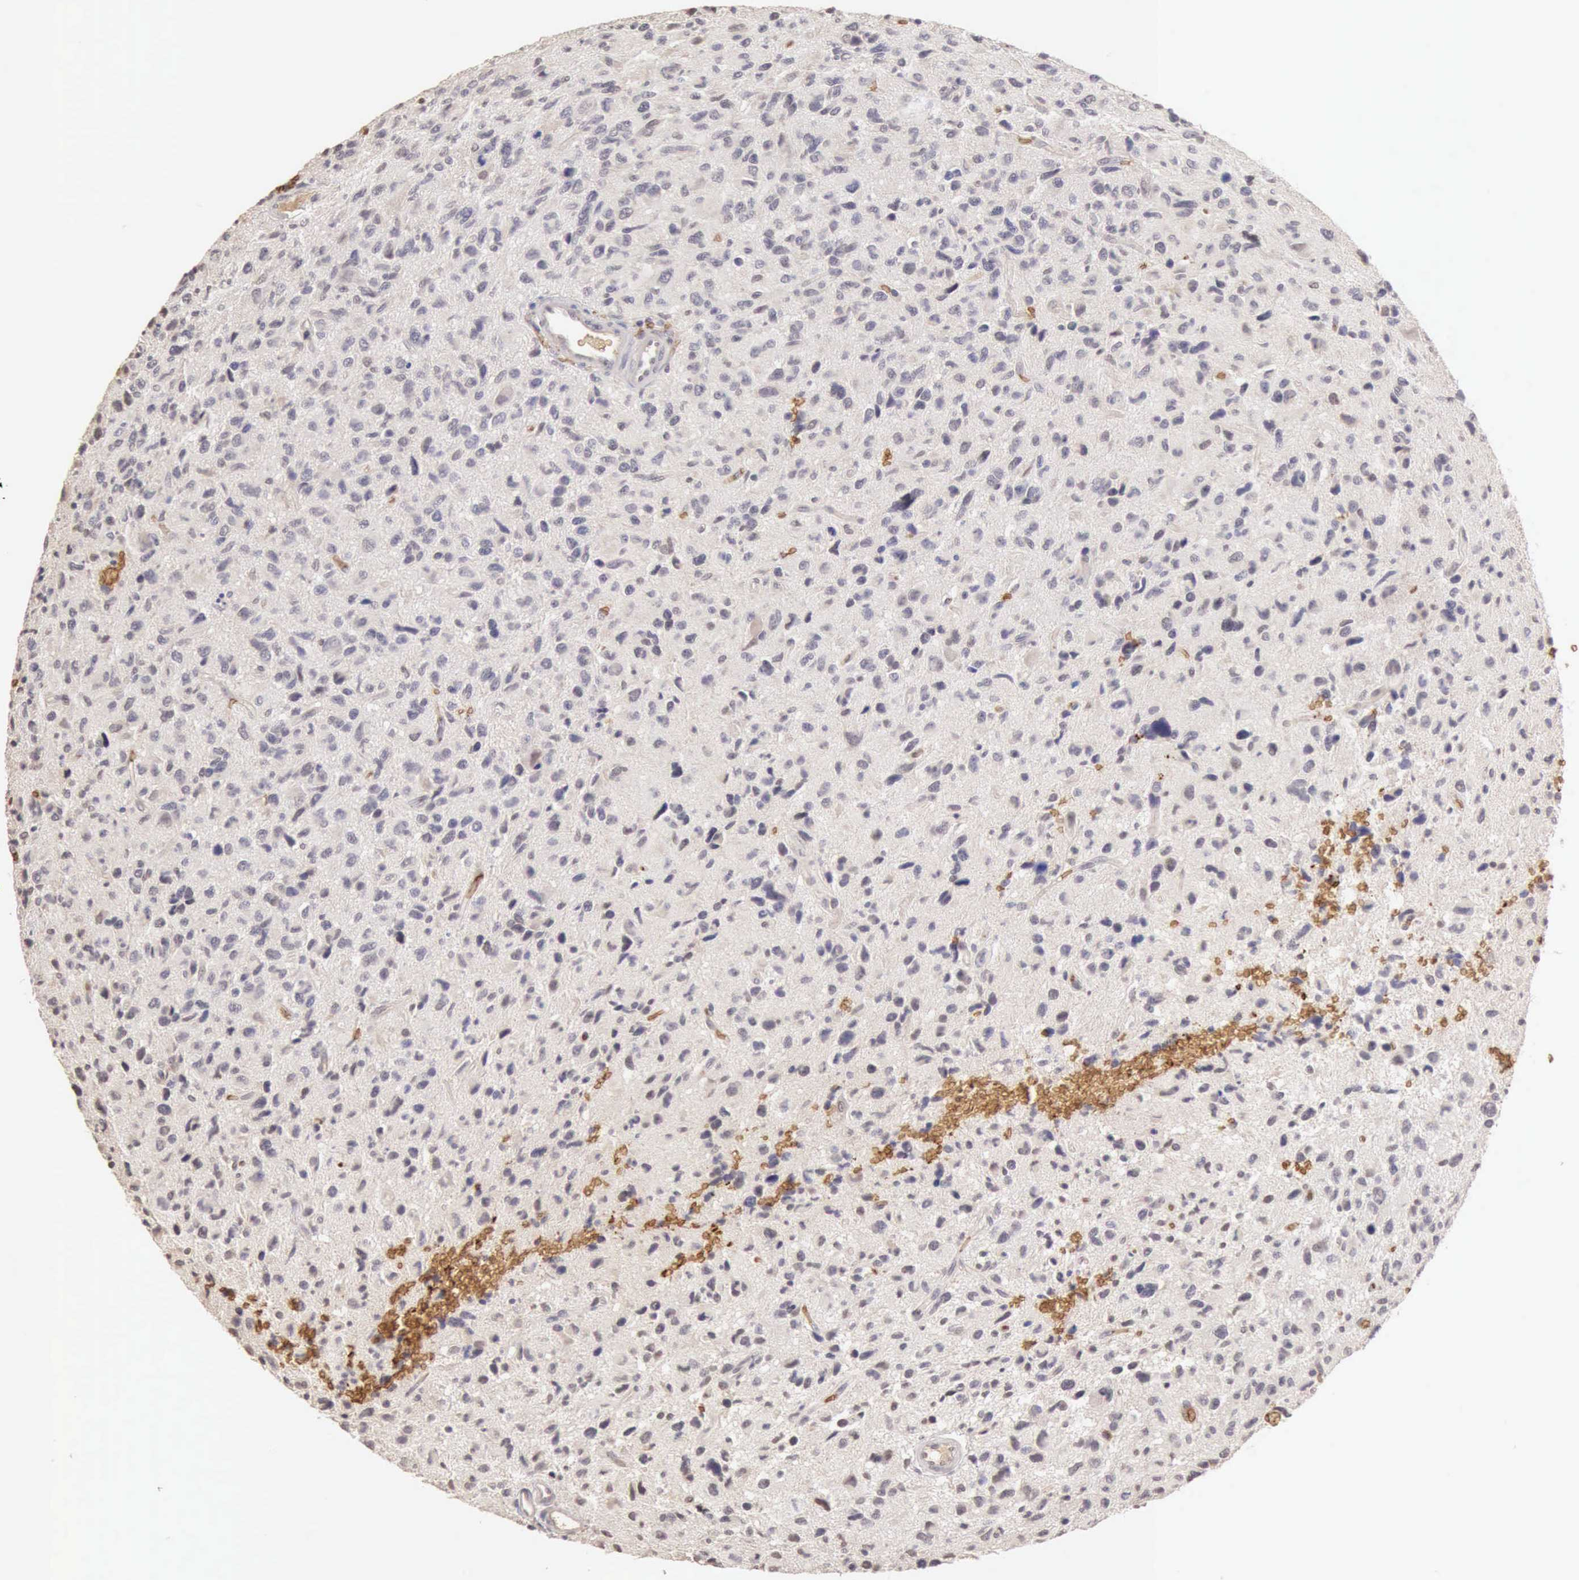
{"staining": {"intensity": "negative", "quantity": "none", "location": "none"}, "tissue": "glioma", "cell_type": "Tumor cells", "image_type": "cancer", "snomed": [{"axis": "morphology", "description": "Glioma, malignant, High grade"}, {"axis": "topography", "description": "Brain"}], "caption": "Histopathology image shows no protein staining in tumor cells of malignant glioma (high-grade) tissue.", "gene": "CFI", "patient": {"sex": "female", "age": 60}}